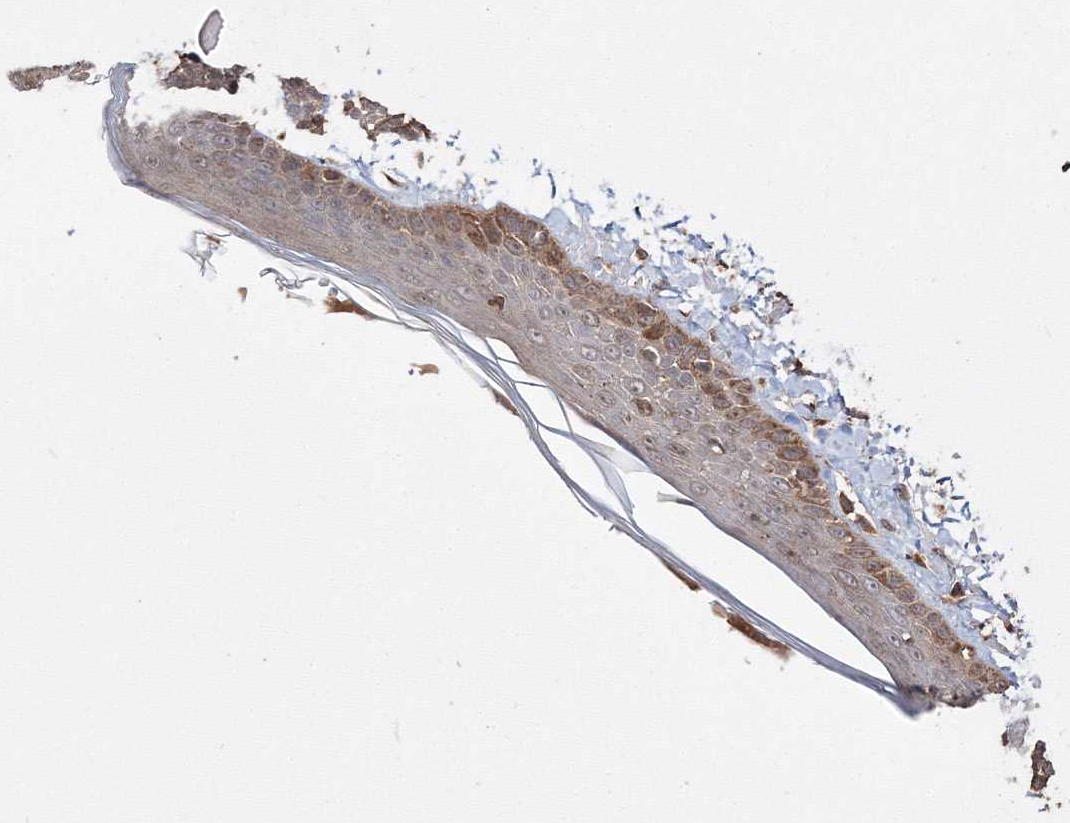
{"staining": {"intensity": "moderate", "quantity": ">75%", "location": "cytoplasmic/membranous"}, "tissue": "skin", "cell_type": "Fibroblasts", "image_type": "normal", "snomed": [{"axis": "morphology", "description": "Normal tissue, NOS"}, {"axis": "topography", "description": "Skin"}, {"axis": "topography", "description": "Skeletal muscle"}], "caption": "A medium amount of moderate cytoplasmic/membranous expression is identified in about >75% of fibroblasts in normal skin. (brown staining indicates protein expression, while blue staining denotes nuclei).", "gene": "DDO", "patient": {"sex": "male", "age": 83}}